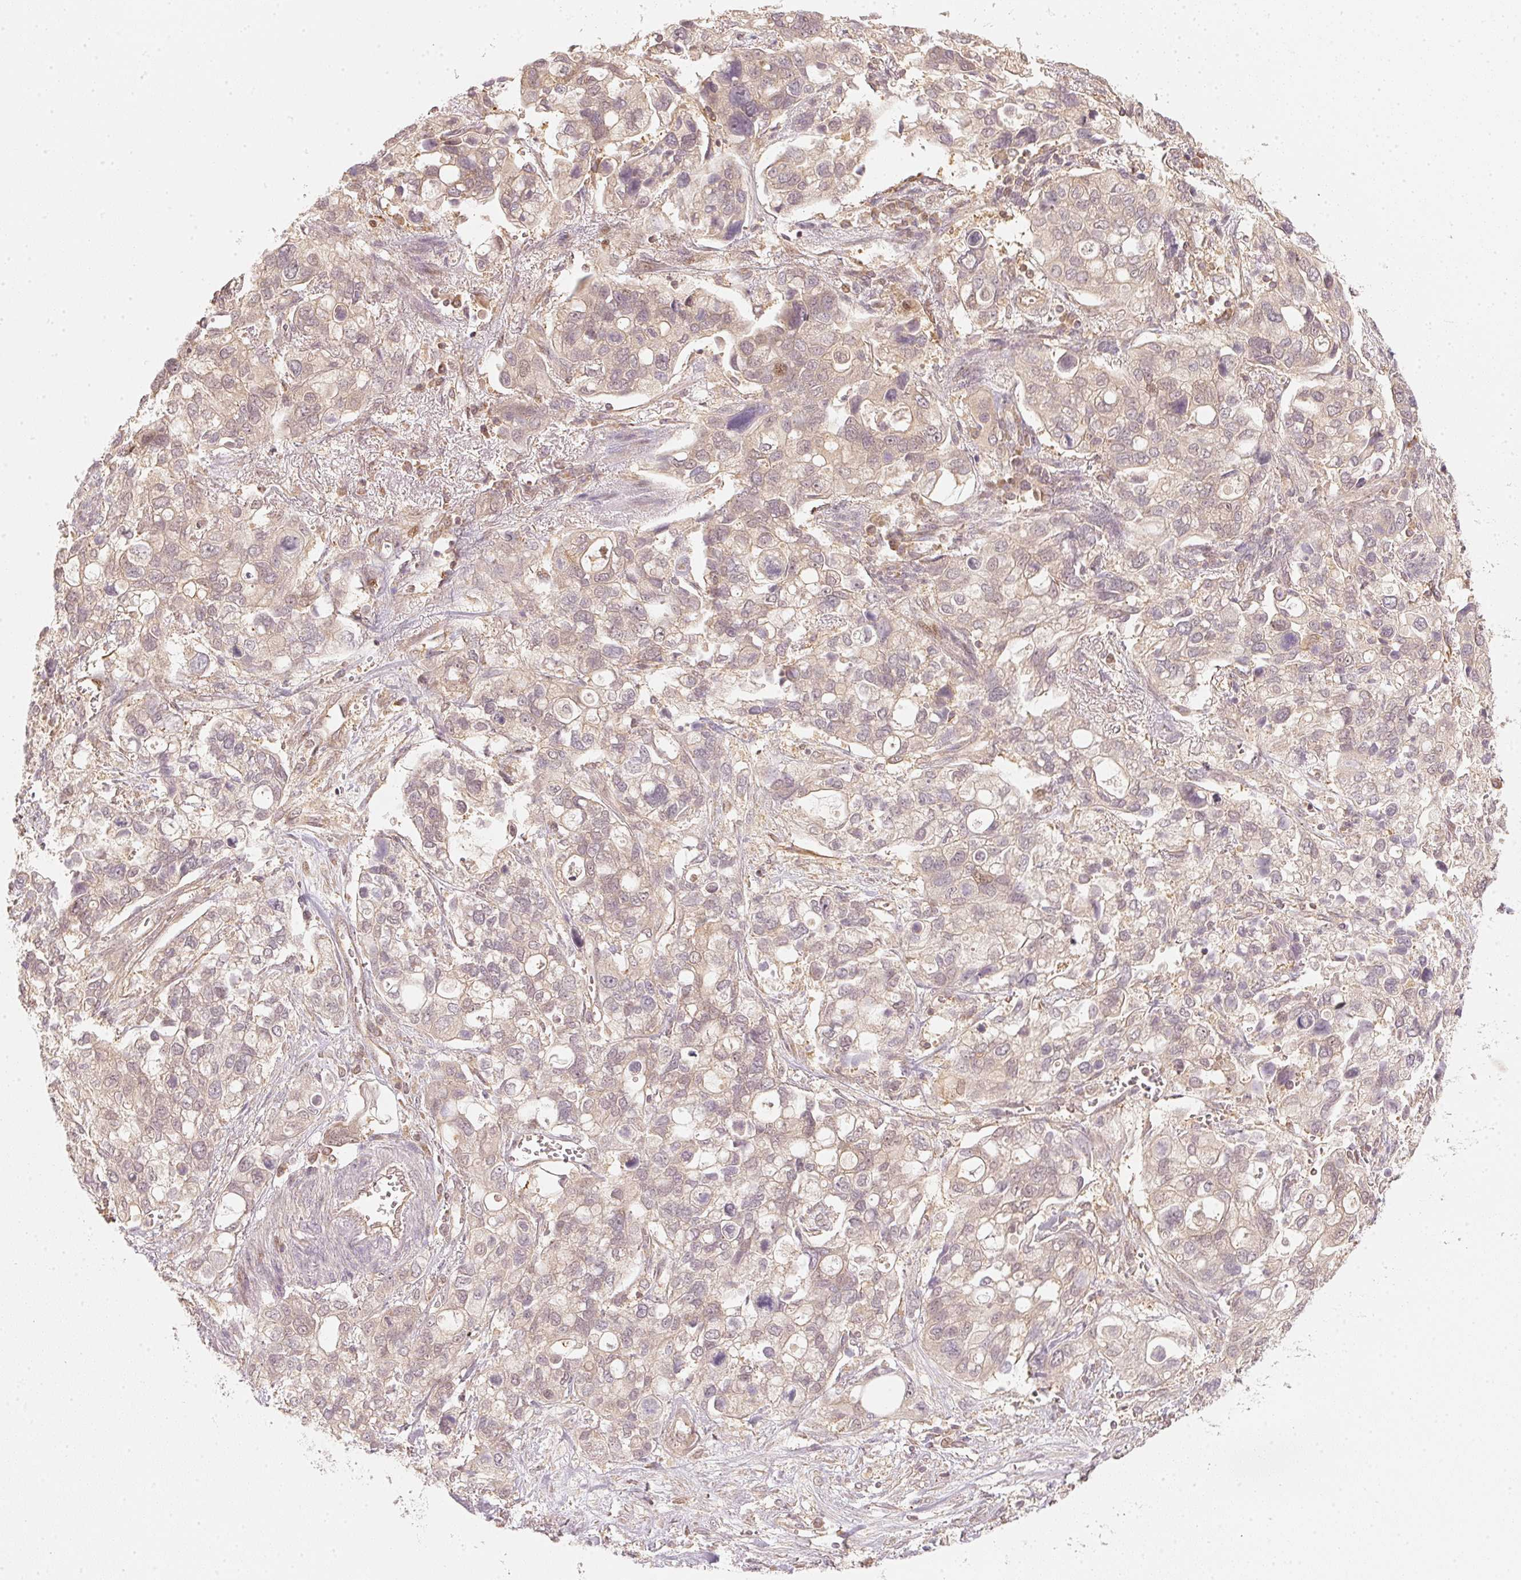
{"staining": {"intensity": "weak", "quantity": "<25%", "location": "nuclear"}, "tissue": "stomach cancer", "cell_type": "Tumor cells", "image_type": "cancer", "snomed": [{"axis": "morphology", "description": "Adenocarcinoma, NOS"}, {"axis": "topography", "description": "Stomach, upper"}], "caption": "Tumor cells show no significant staining in stomach cancer (adenocarcinoma). (Stains: DAB IHC with hematoxylin counter stain, Microscopy: brightfield microscopy at high magnification).", "gene": "UBE2L3", "patient": {"sex": "female", "age": 81}}